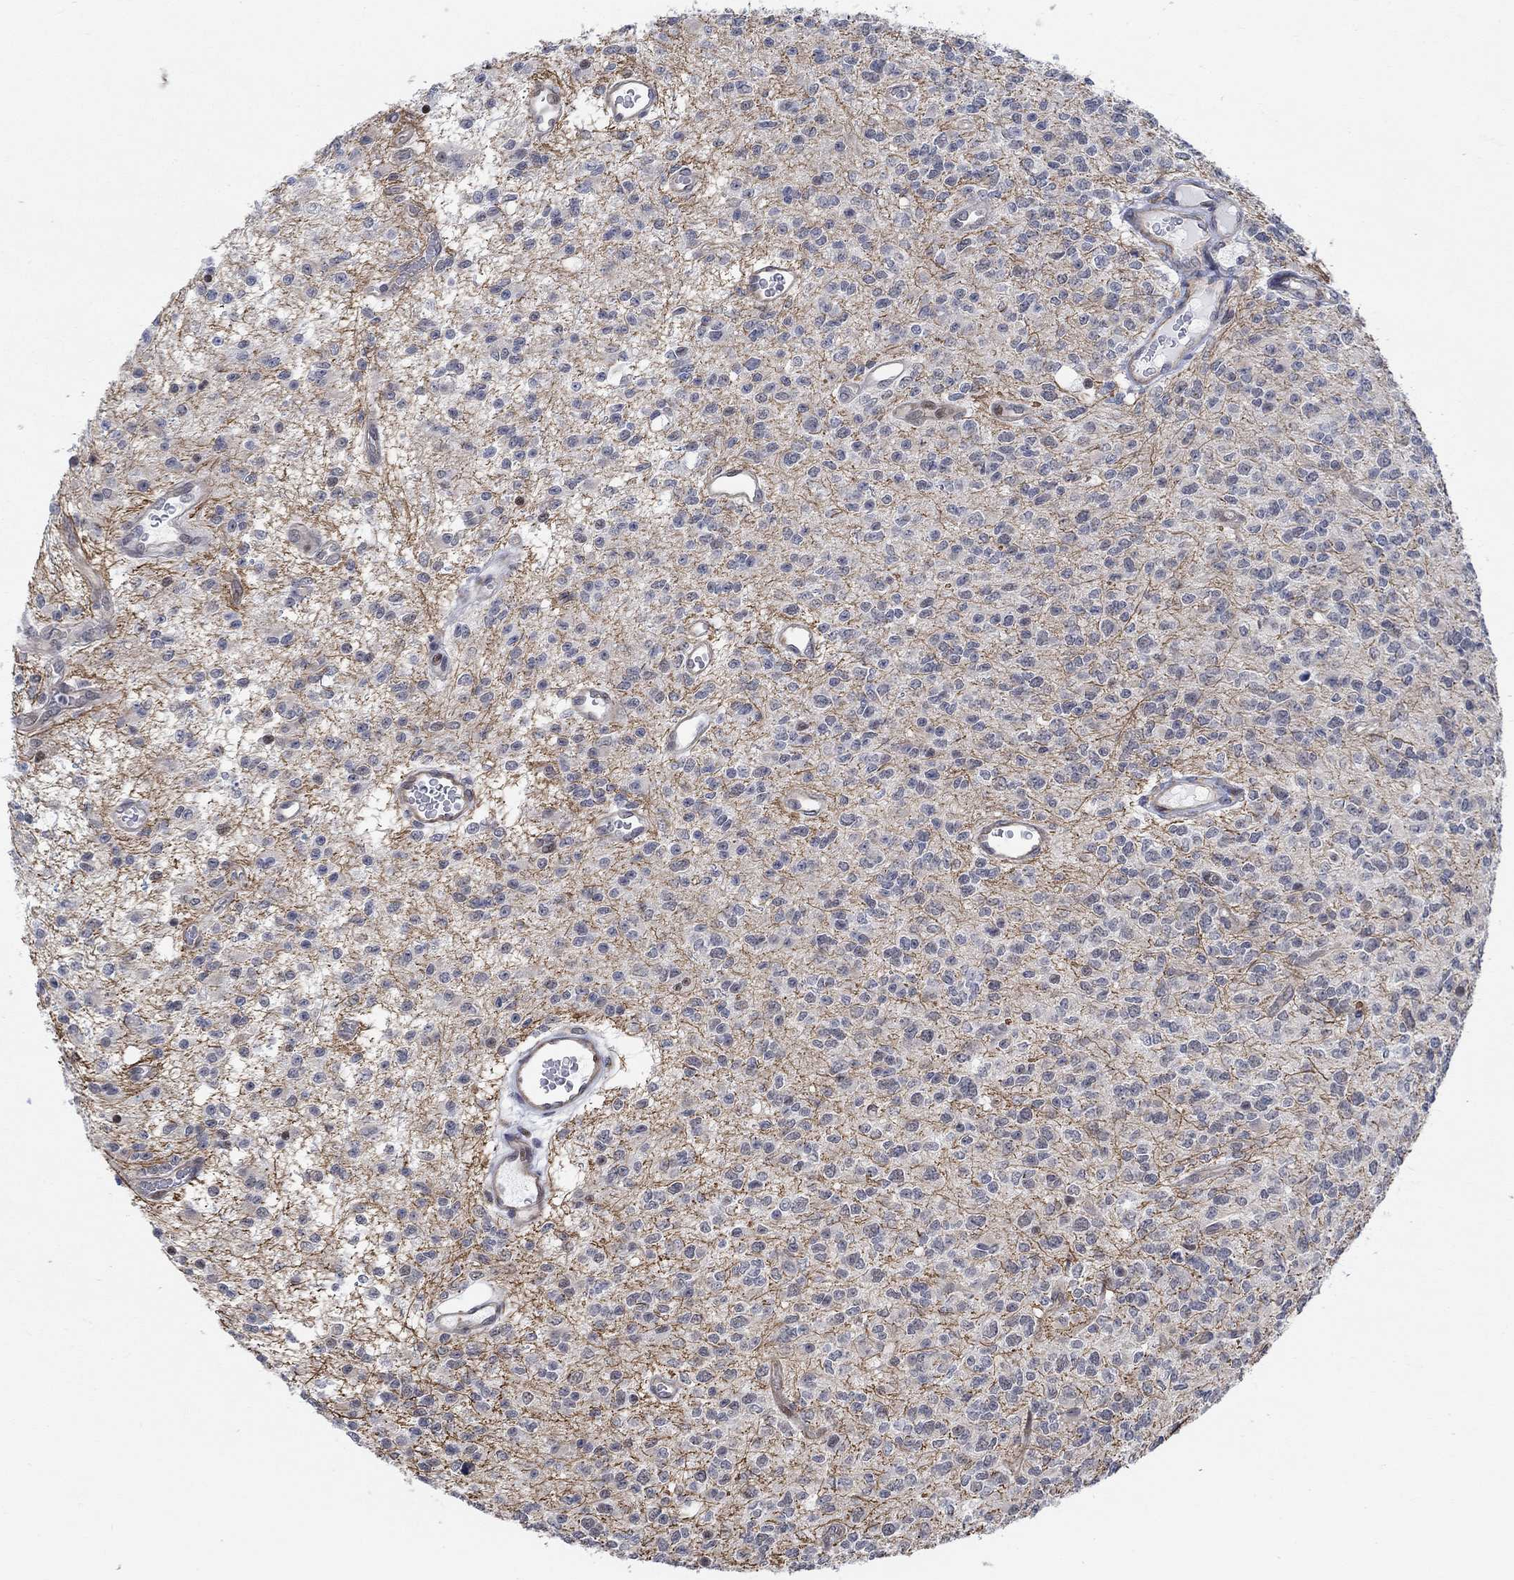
{"staining": {"intensity": "negative", "quantity": "none", "location": "none"}, "tissue": "glioma", "cell_type": "Tumor cells", "image_type": "cancer", "snomed": [{"axis": "morphology", "description": "Glioma, malignant, Low grade"}, {"axis": "topography", "description": "Brain"}], "caption": "The histopathology image shows no significant positivity in tumor cells of glioma.", "gene": "KCNH8", "patient": {"sex": "female", "age": 45}}